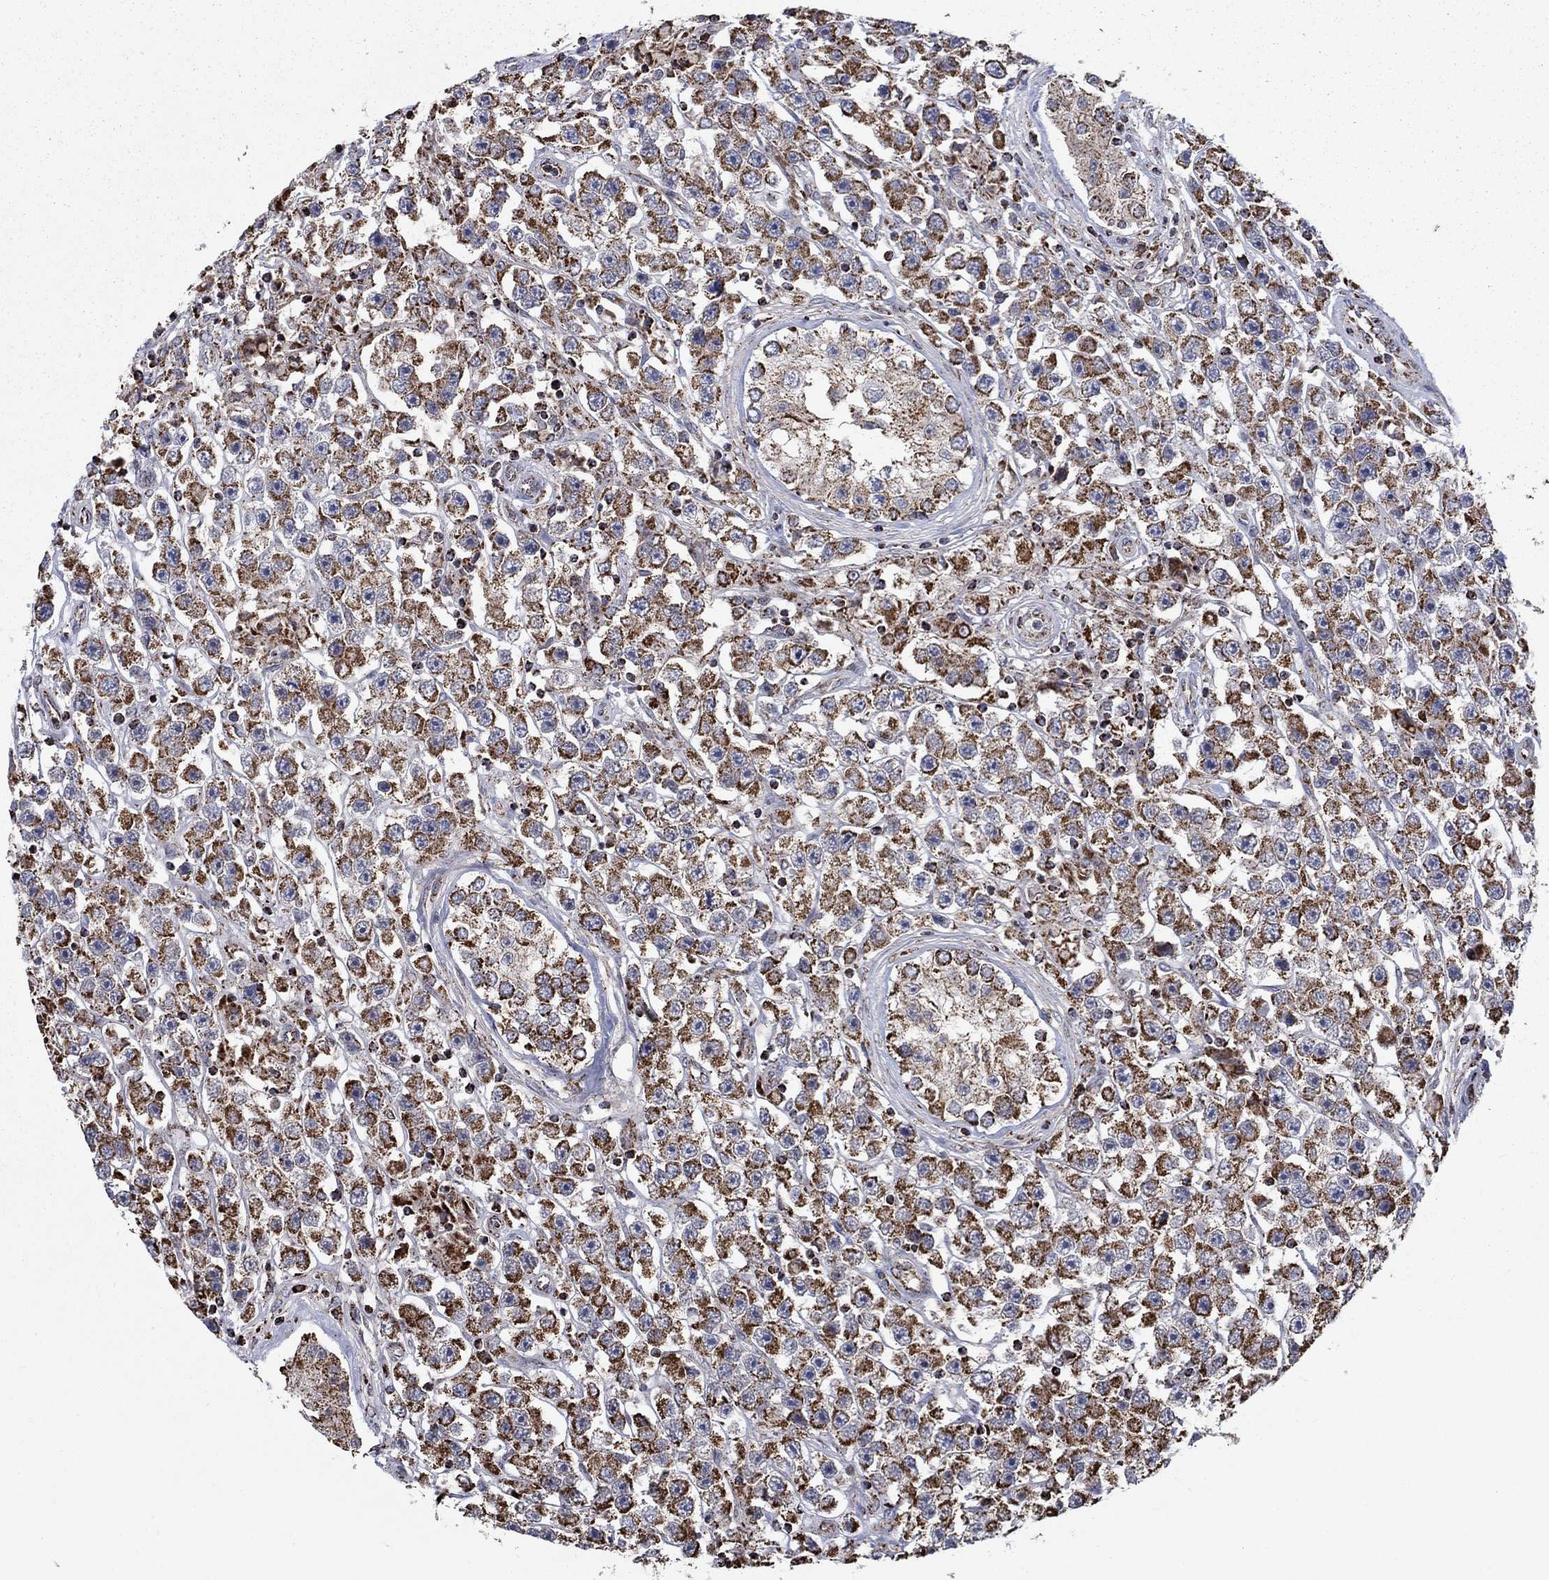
{"staining": {"intensity": "strong", "quantity": ">75%", "location": "cytoplasmic/membranous"}, "tissue": "testis cancer", "cell_type": "Tumor cells", "image_type": "cancer", "snomed": [{"axis": "morphology", "description": "Seminoma, NOS"}, {"axis": "topography", "description": "Testis"}], "caption": "This image exhibits testis seminoma stained with IHC to label a protein in brown. The cytoplasmic/membranous of tumor cells show strong positivity for the protein. Nuclei are counter-stained blue.", "gene": "MOAP1", "patient": {"sex": "male", "age": 45}}